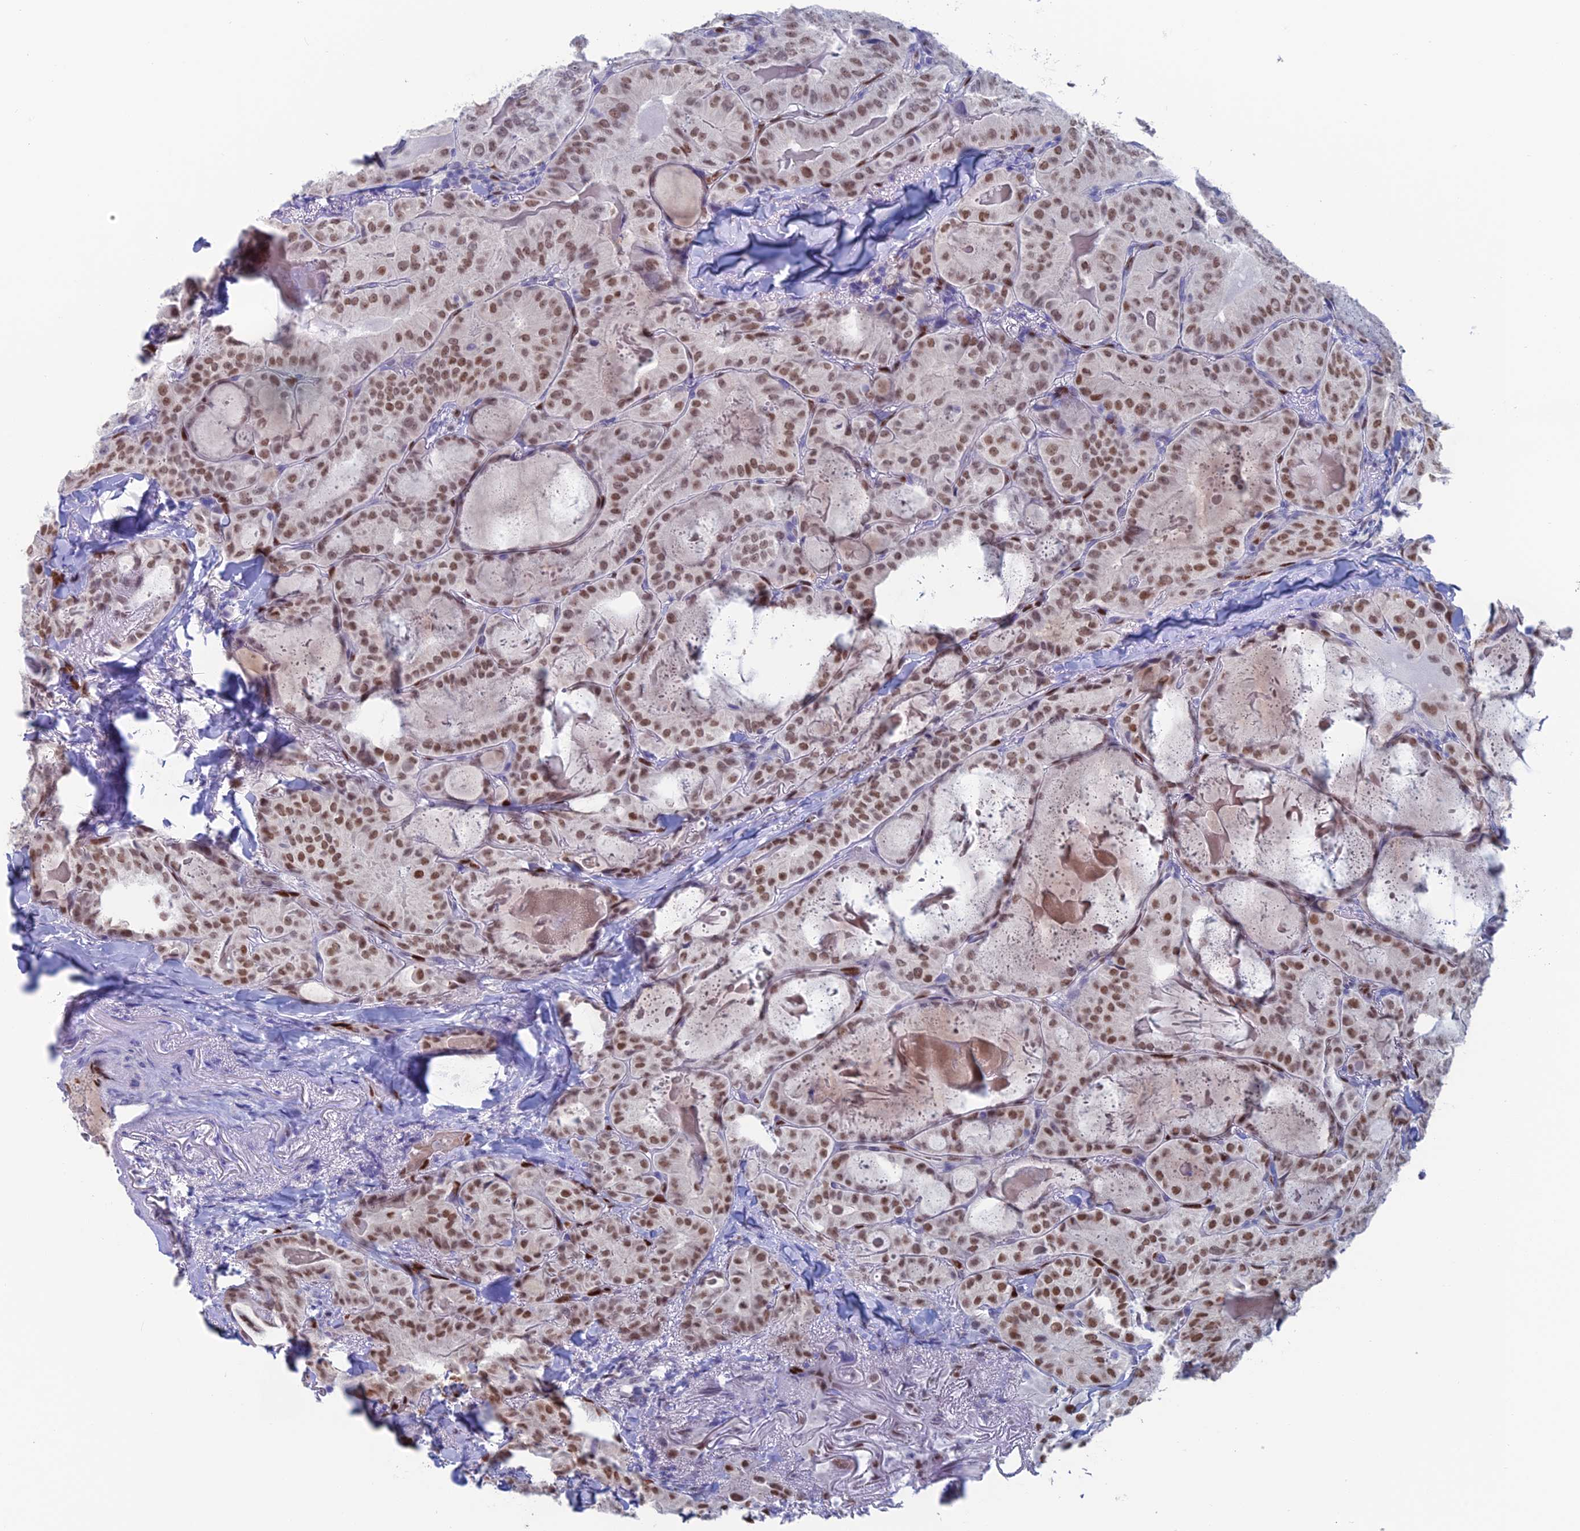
{"staining": {"intensity": "moderate", "quantity": ">75%", "location": "nuclear"}, "tissue": "thyroid cancer", "cell_type": "Tumor cells", "image_type": "cancer", "snomed": [{"axis": "morphology", "description": "Papillary adenocarcinoma, NOS"}, {"axis": "topography", "description": "Thyroid gland"}], "caption": "A high-resolution image shows immunohistochemistry staining of thyroid cancer (papillary adenocarcinoma), which displays moderate nuclear positivity in approximately >75% of tumor cells. Nuclei are stained in blue.", "gene": "NOL4L", "patient": {"sex": "female", "age": 68}}